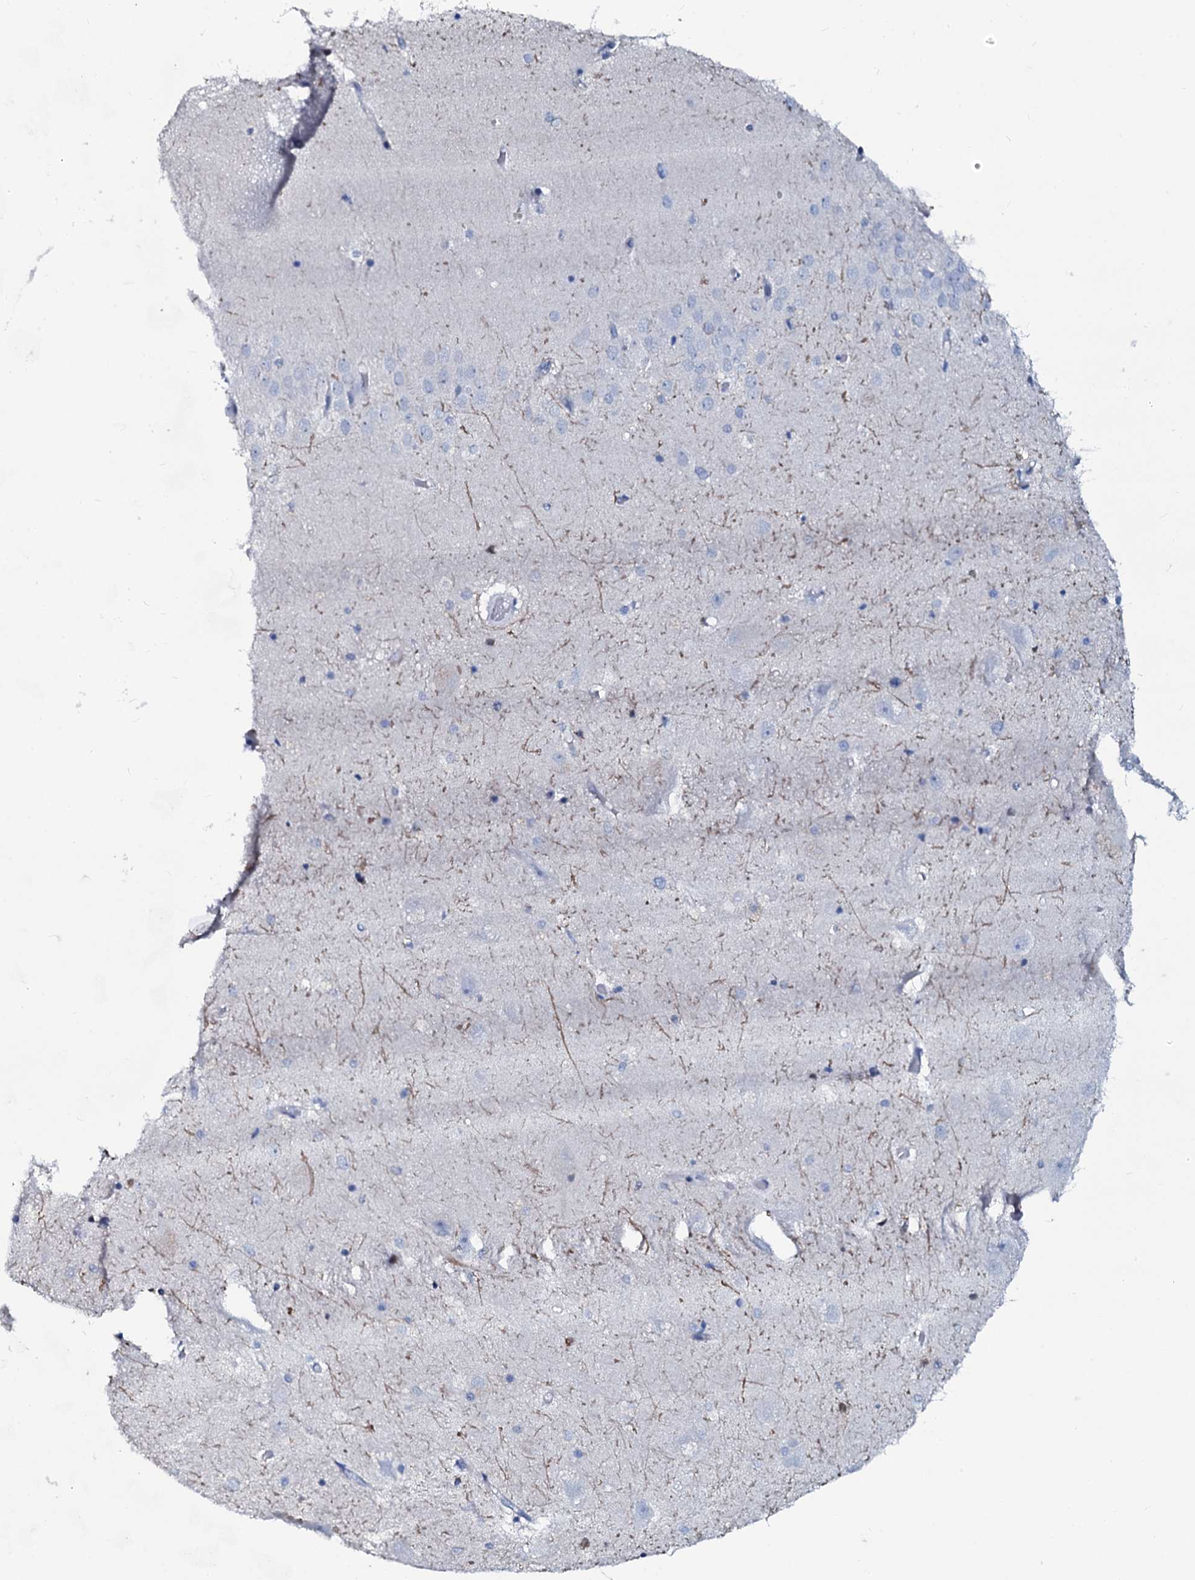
{"staining": {"intensity": "negative", "quantity": "none", "location": "none"}, "tissue": "hippocampus", "cell_type": "Glial cells", "image_type": "normal", "snomed": [{"axis": "morphology", "description": "Normal tissue, NOS"}, {"axis": "topography", "description": "Hippocampus"}], "caption": "DAB (3,3'-diaminobenzidine) immunohistochemical staining of benign human hippocampus demonstrates no significant expression in glial cells.", "gene": "SLC4A7", "patient": {"sex": "female", "age": 52}}